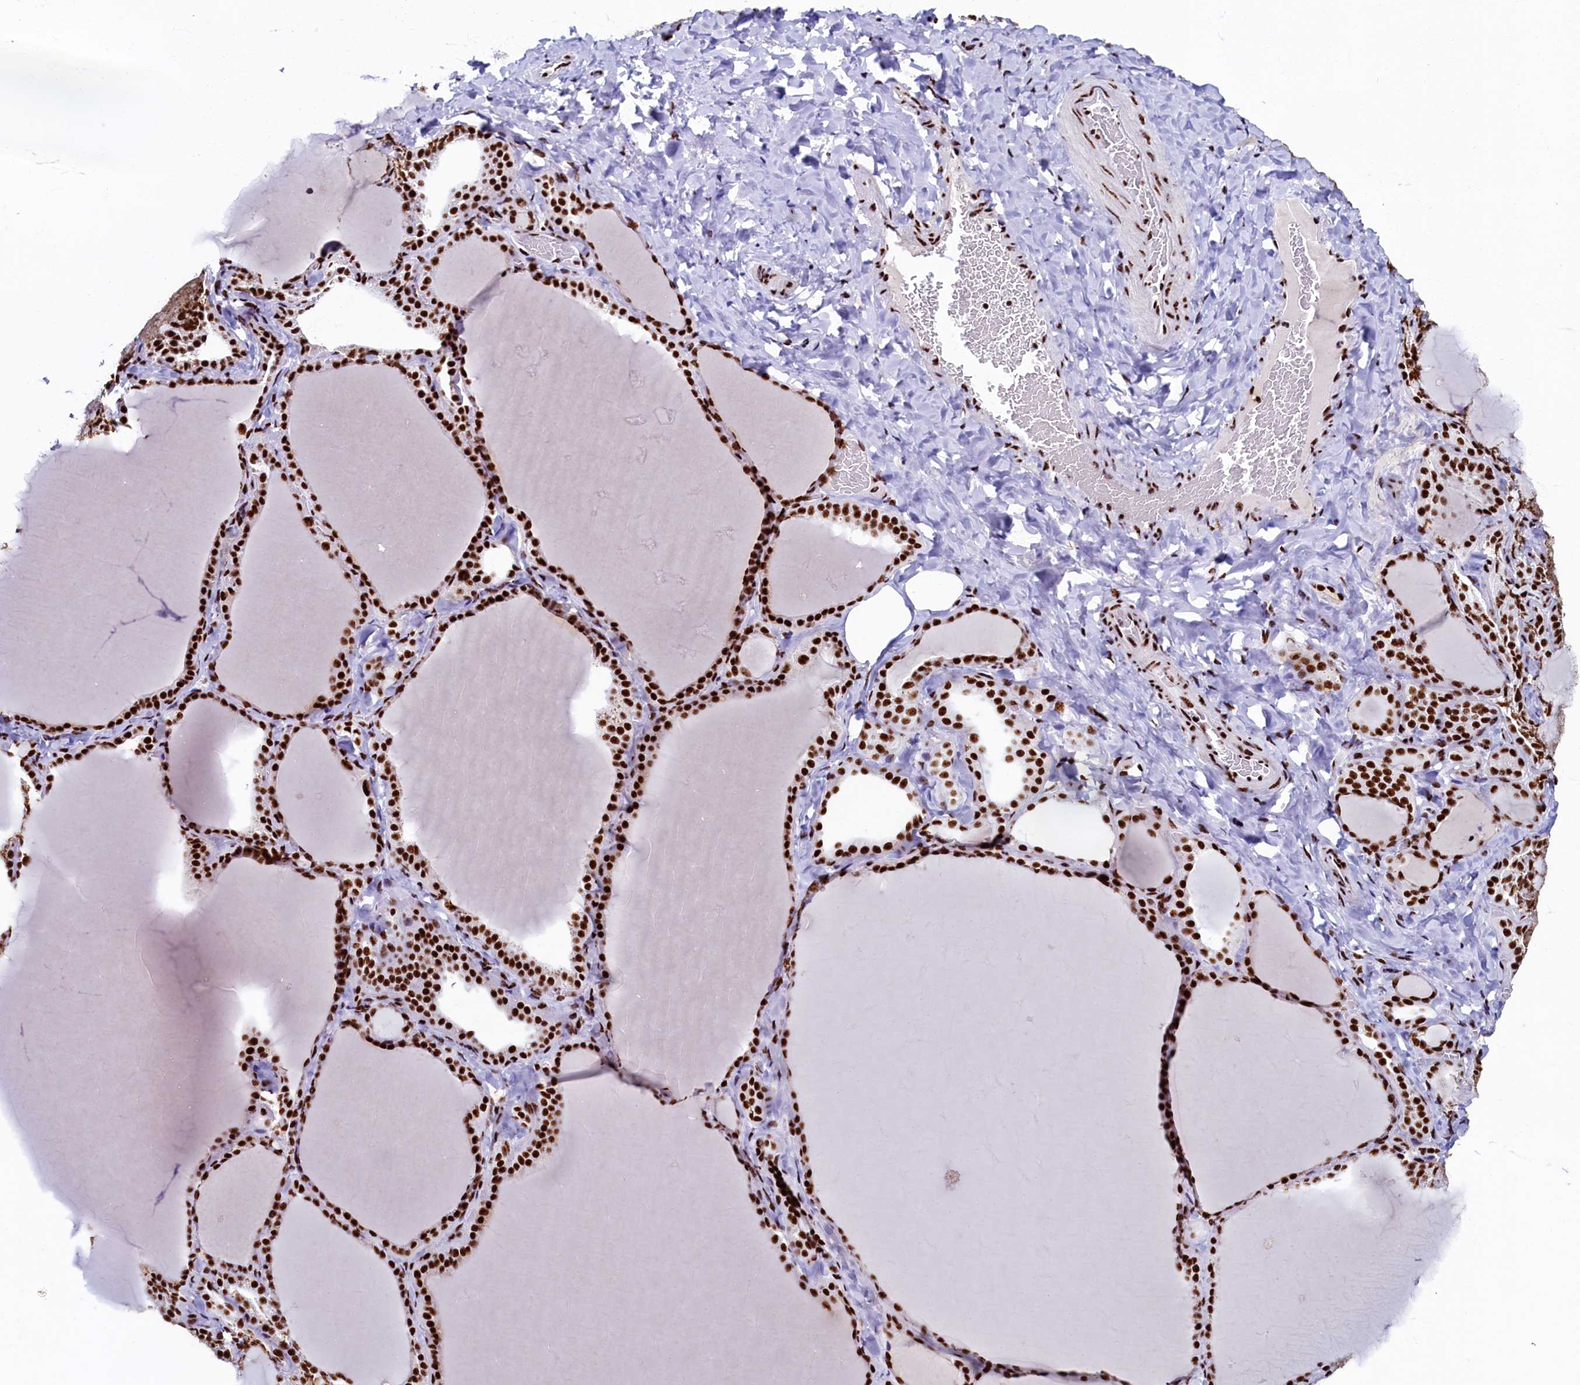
{"staining": {"intensity": "strong", "quantity": ">75%", "location": "nuclear"}, "tissue": "thyroid gland", "cell_type": "Glandular cells", "image_type": "normal", "snomed": [{"axis": "morphology", "description": "Normal tissue, NOS"}, {"axis": "topography", "description": "Thyroid gland"}], "caption": "A high-resolution image shows IHC staining of benign thyroid gland, which demonstrates strong nuclear positivity in approximately >75% of glandular cells.", "gene": "SRRM2", "patient": {"sex": "female", "age": 22}}